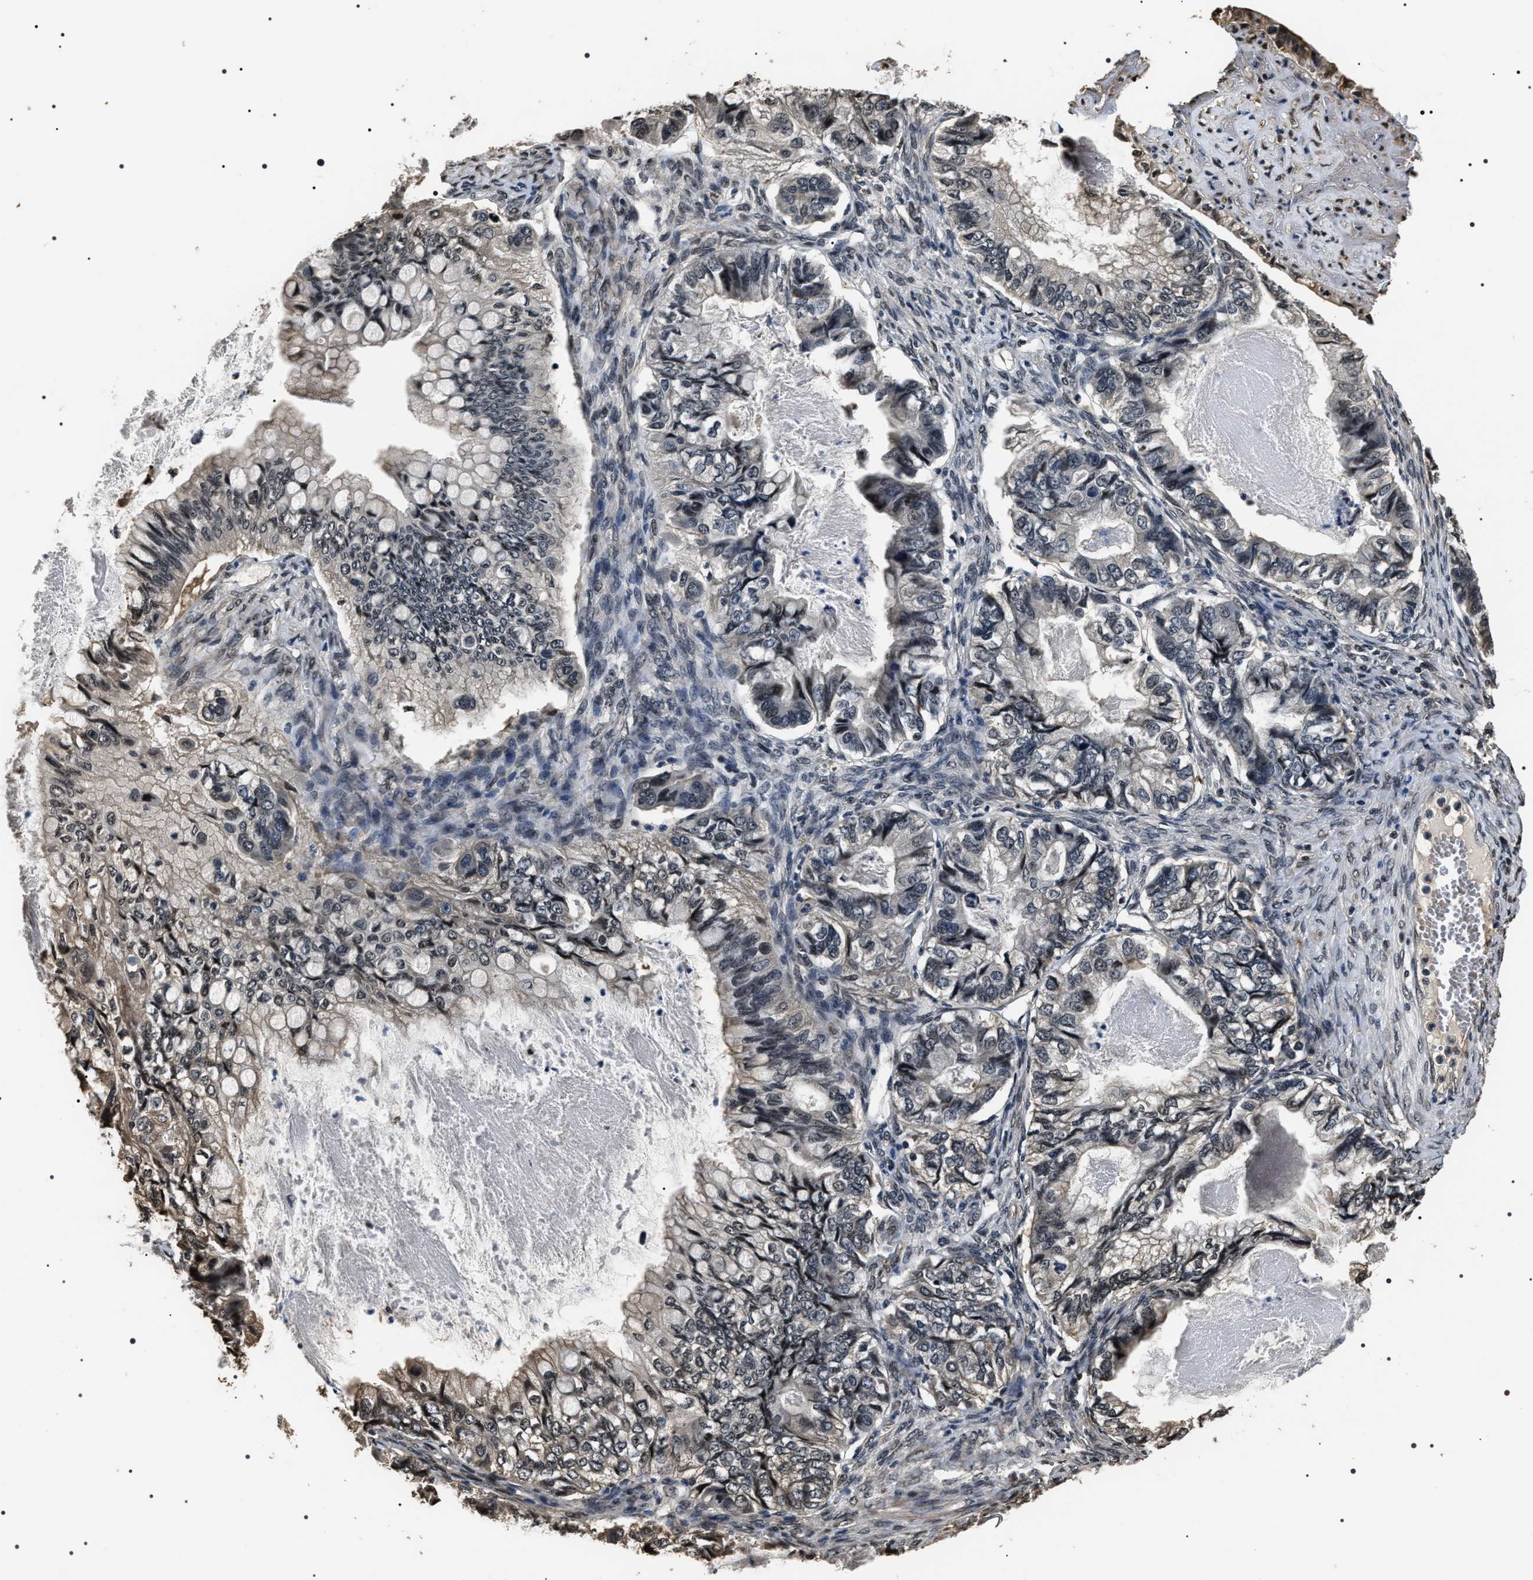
{"staining": {"intensity": "weak", "quantity": "<25%", "location": "cytoplasmic/membranous"}, "tissue": "ovarian cancer", "cell_type": "Tumor cells", "image_type": "cancer", "snomed": [{"axis": "morphology", "description": "Cystadenocarcinoma, mucinous, NOS"}, {"axis": "topography", "description": "Ovary"}], "caption": "This is an IHC micrograph of ovarian cancer (mucinous cystadenocarcinoma). There is no expression in tumor cells.", "gene": "ARHGAP22", "patient": {"sex": "female", "age": 80}}